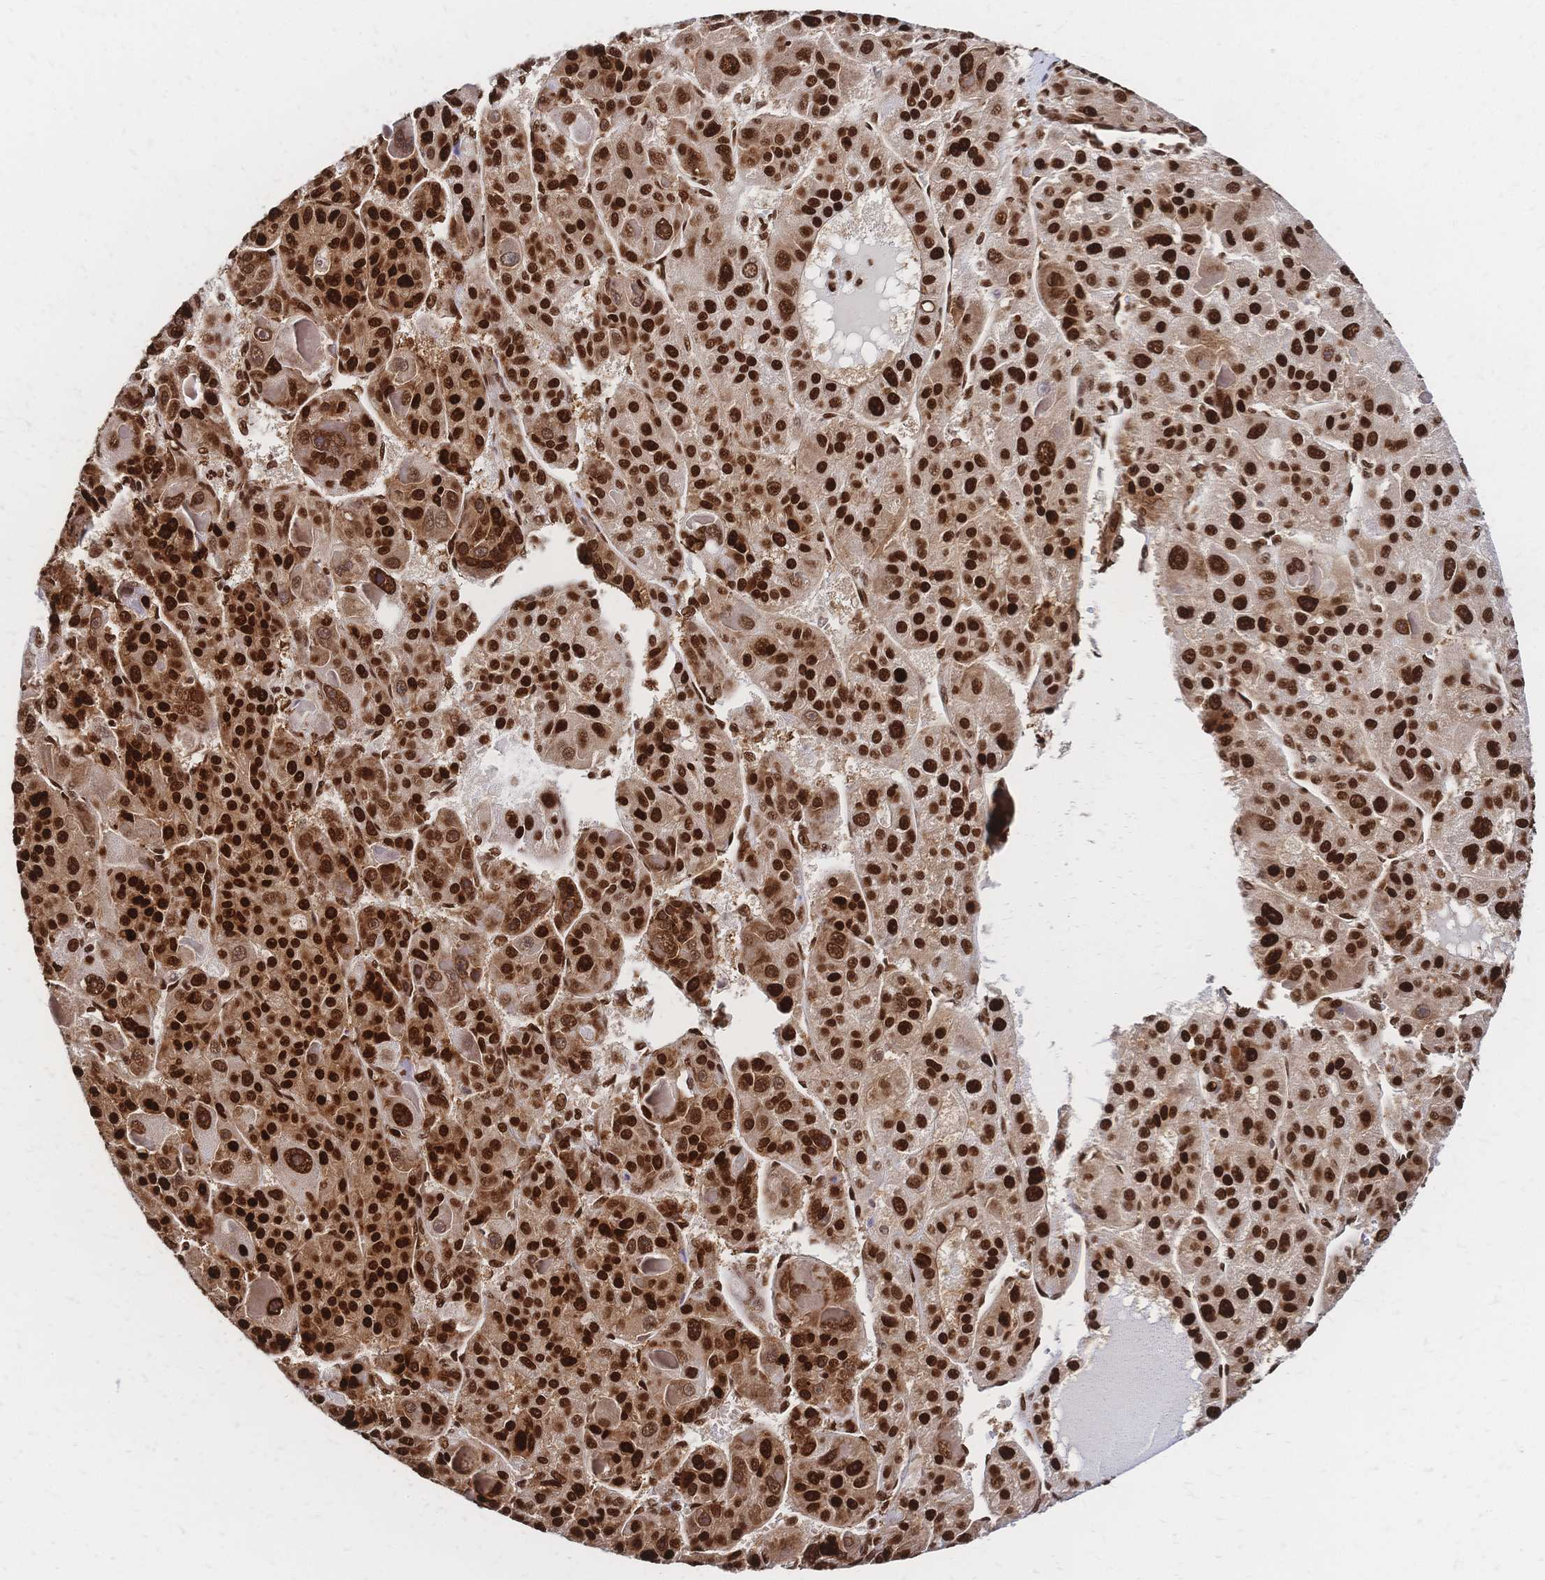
{"staining": {"intensity": "strong", "quantity": ">75%", "location": "nuclear"}, "tissue": "liver cancer", "cell_type": "Tumor cells", "image_type": "cancer", "snomed": [{"axis": "morphology", "description": "Carcinoma, Hepatocellular, NOS"}, {"axis": "topography", "description": "Liver"}], "caption": "This micrograph shows liver cancer (hepatocellular carcinoma) stained with IHC to label a protein in brown. The nuclear of tumor cells show strong positivity for the protein. Nuclei are counter-stained blue.", "gene": "HDGF", "patient": {"sex": "male", "age": 76}}